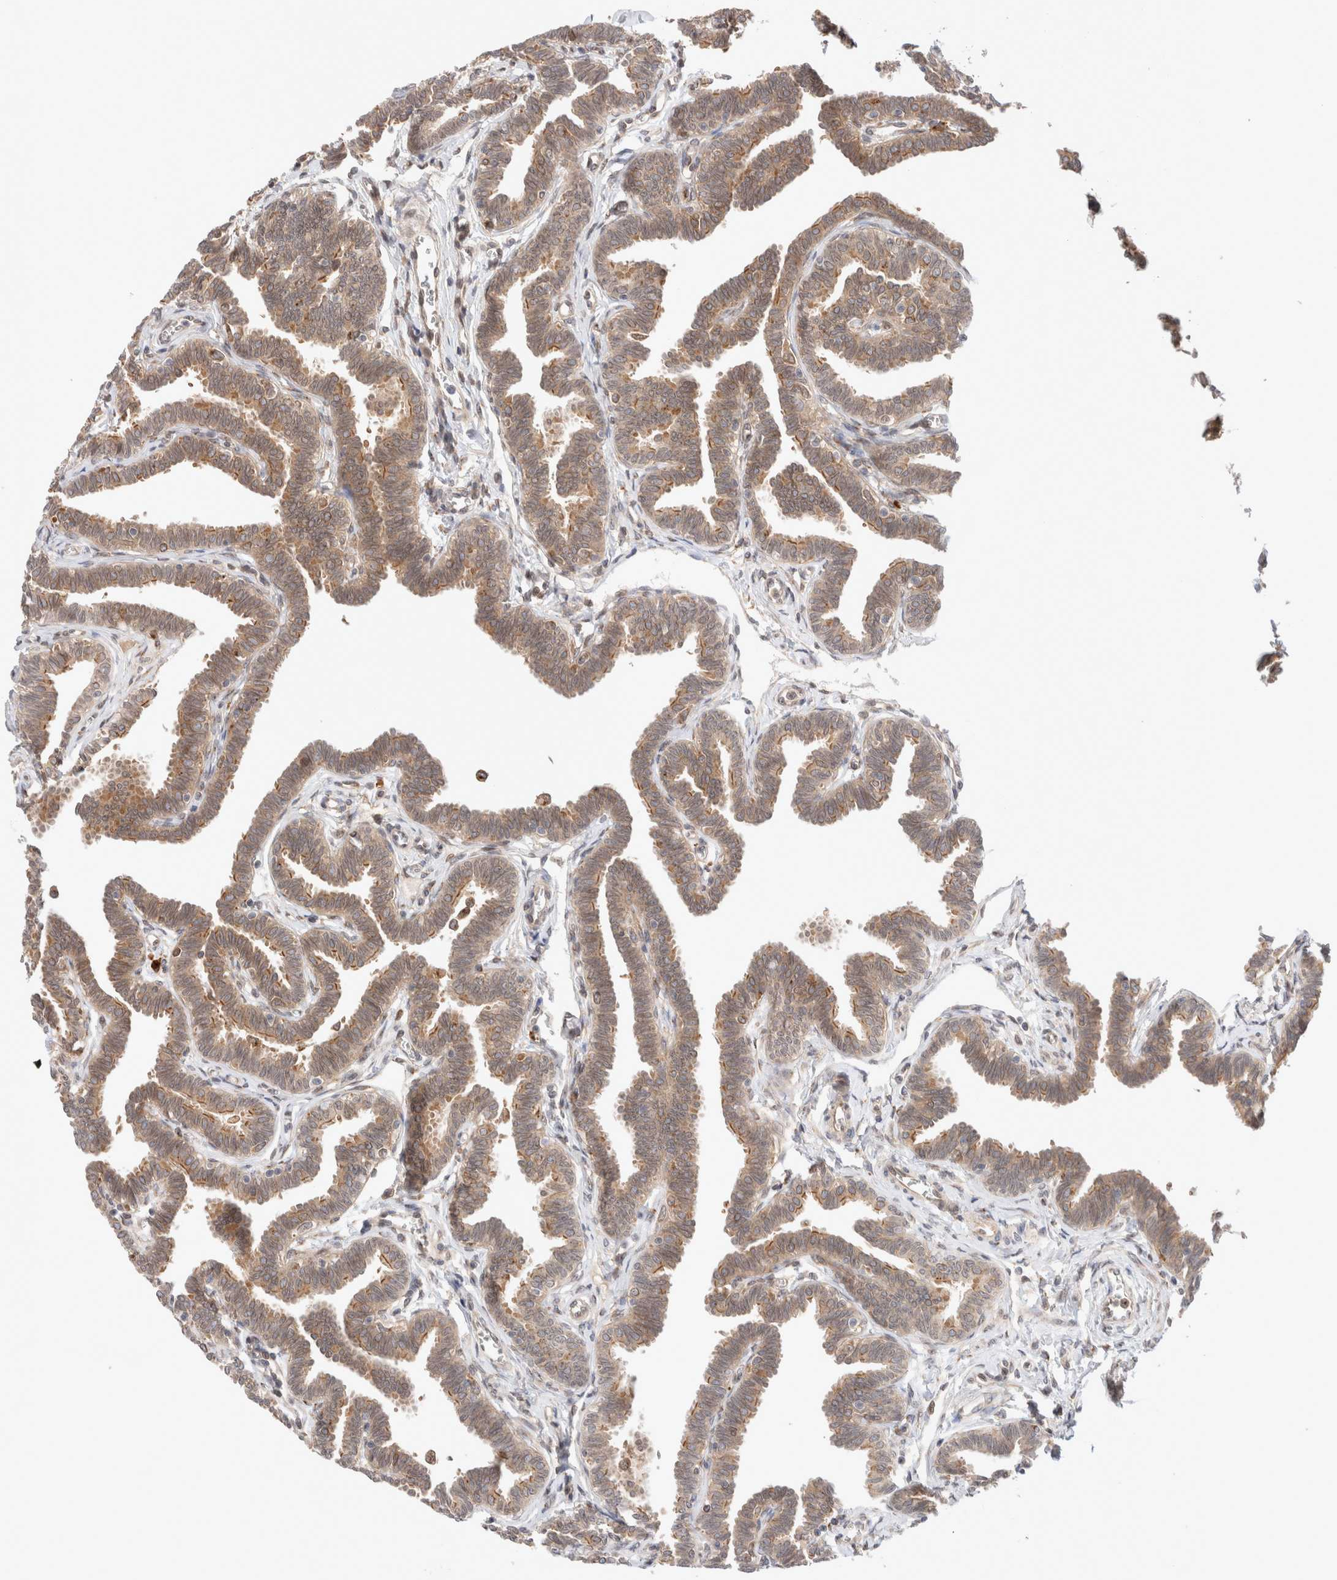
{"staining": {"intensity": "moderate", "quantity": ">75%", "location": "cytoplasmic/membranous"}, "tissue": "fallopian tube", "cell_type": "Glandular cells", "image_type": "normal", "snomed": [{"axis": "morphology", "description": "Normal tissue, NOS"}, {"axis": "topography", "description": "Fallopian tube"}, {"axis": "topography", "description": "Ovary"}], "caption": "Fallopian tube stained with a protein marker displays moderate staining in glandular cells.", "gene": "GCN1", "patient": {"sex": "female", "age": 23}}